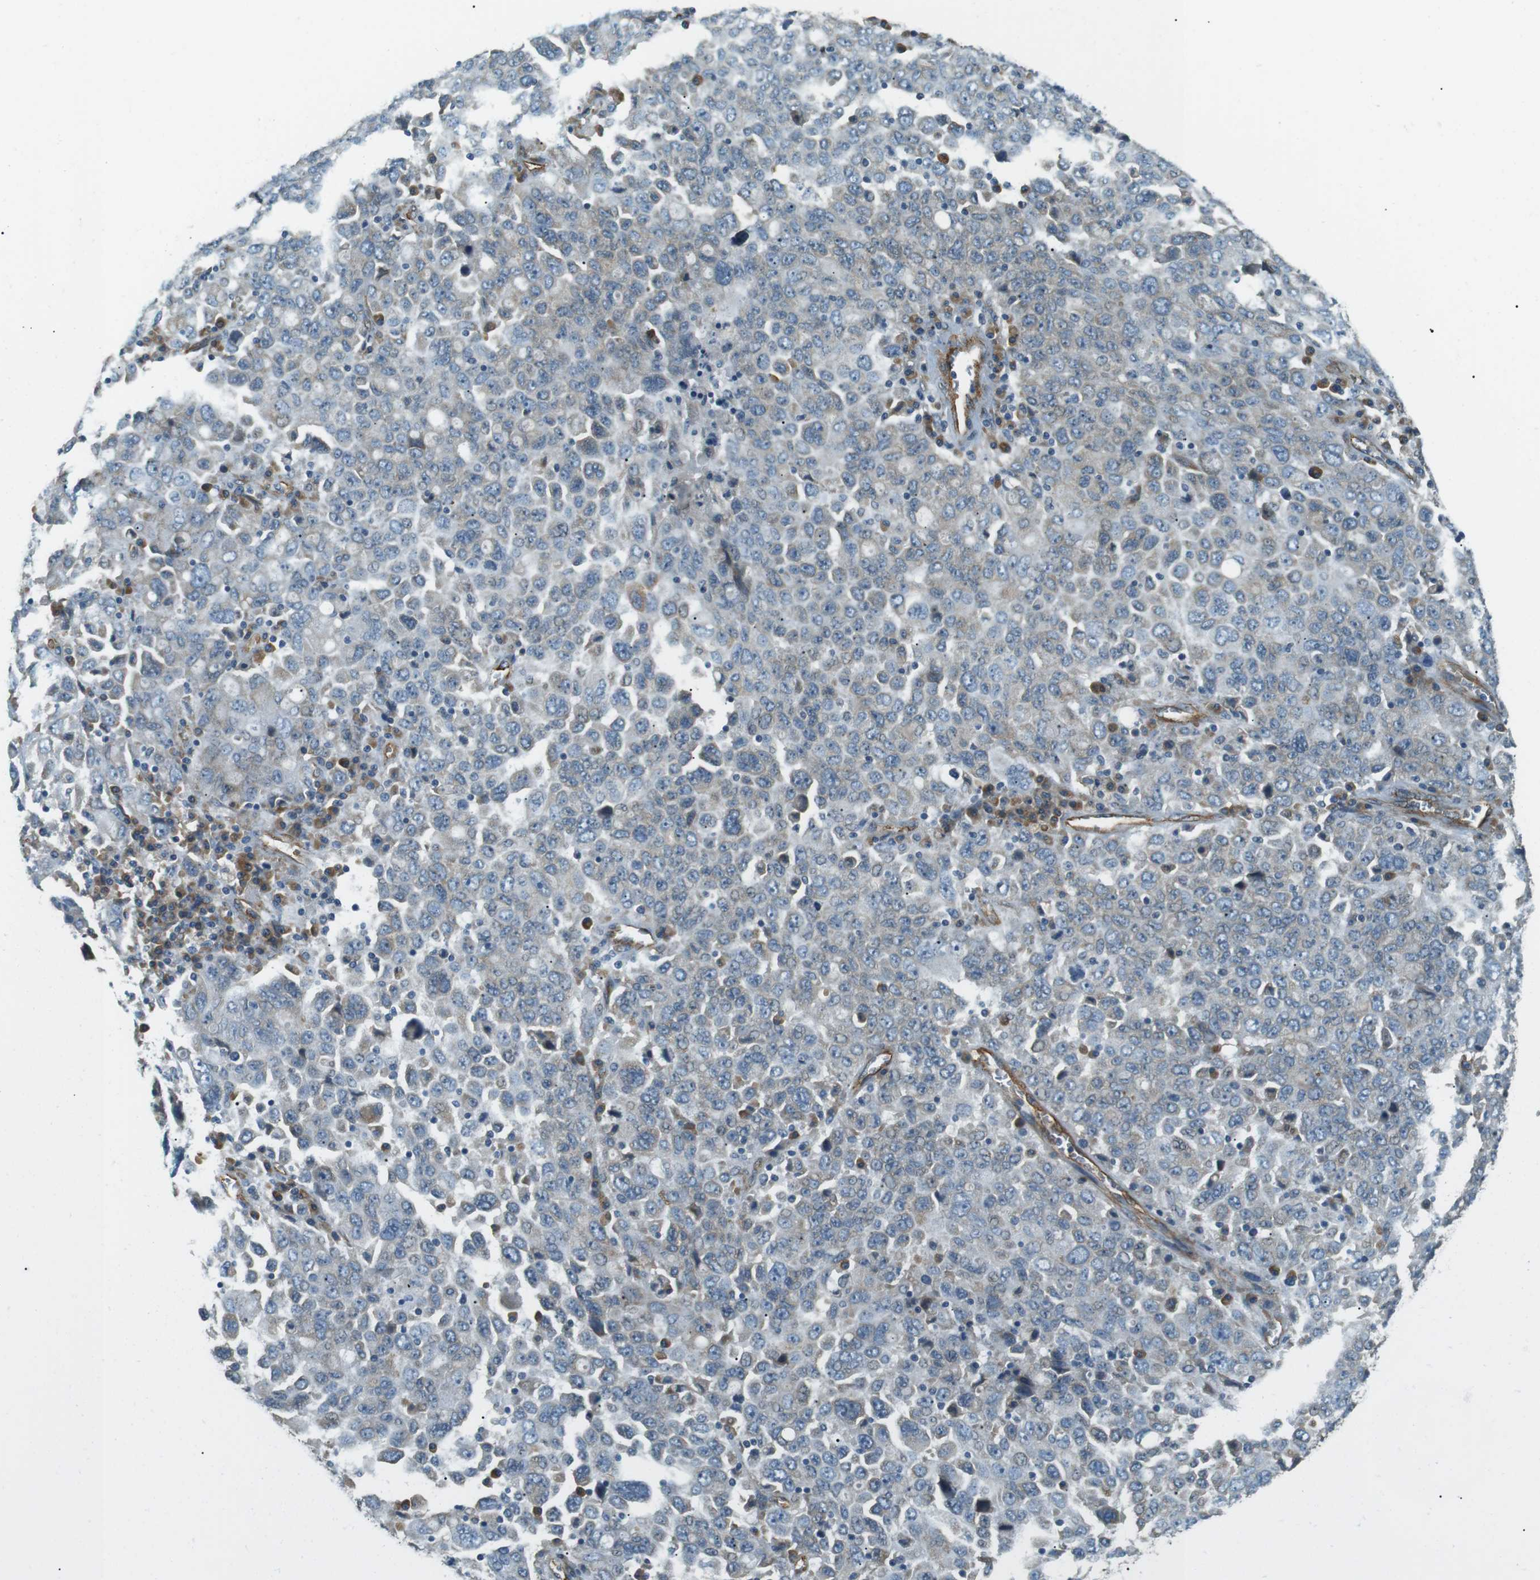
{"staining": {"intensity": "weak", "quantity": "<25%", "location": "cytoplasmic/membranous"}, "tissue": "ovarian cancer", "cell_type": "Tumor cells", "image_type": "cancer", "snomed": [{"axis": "morphology", "description": "Carcinoma, endometroid"}, {"axis": "topography", "description": "Ovary"}], "caption": "IHC of human ovarian cancer (endometroid carcinoma) exhibits no positivity in tumor cells.", "gene": "ODR4", "patient": {"sex": "female", "age": 62}}